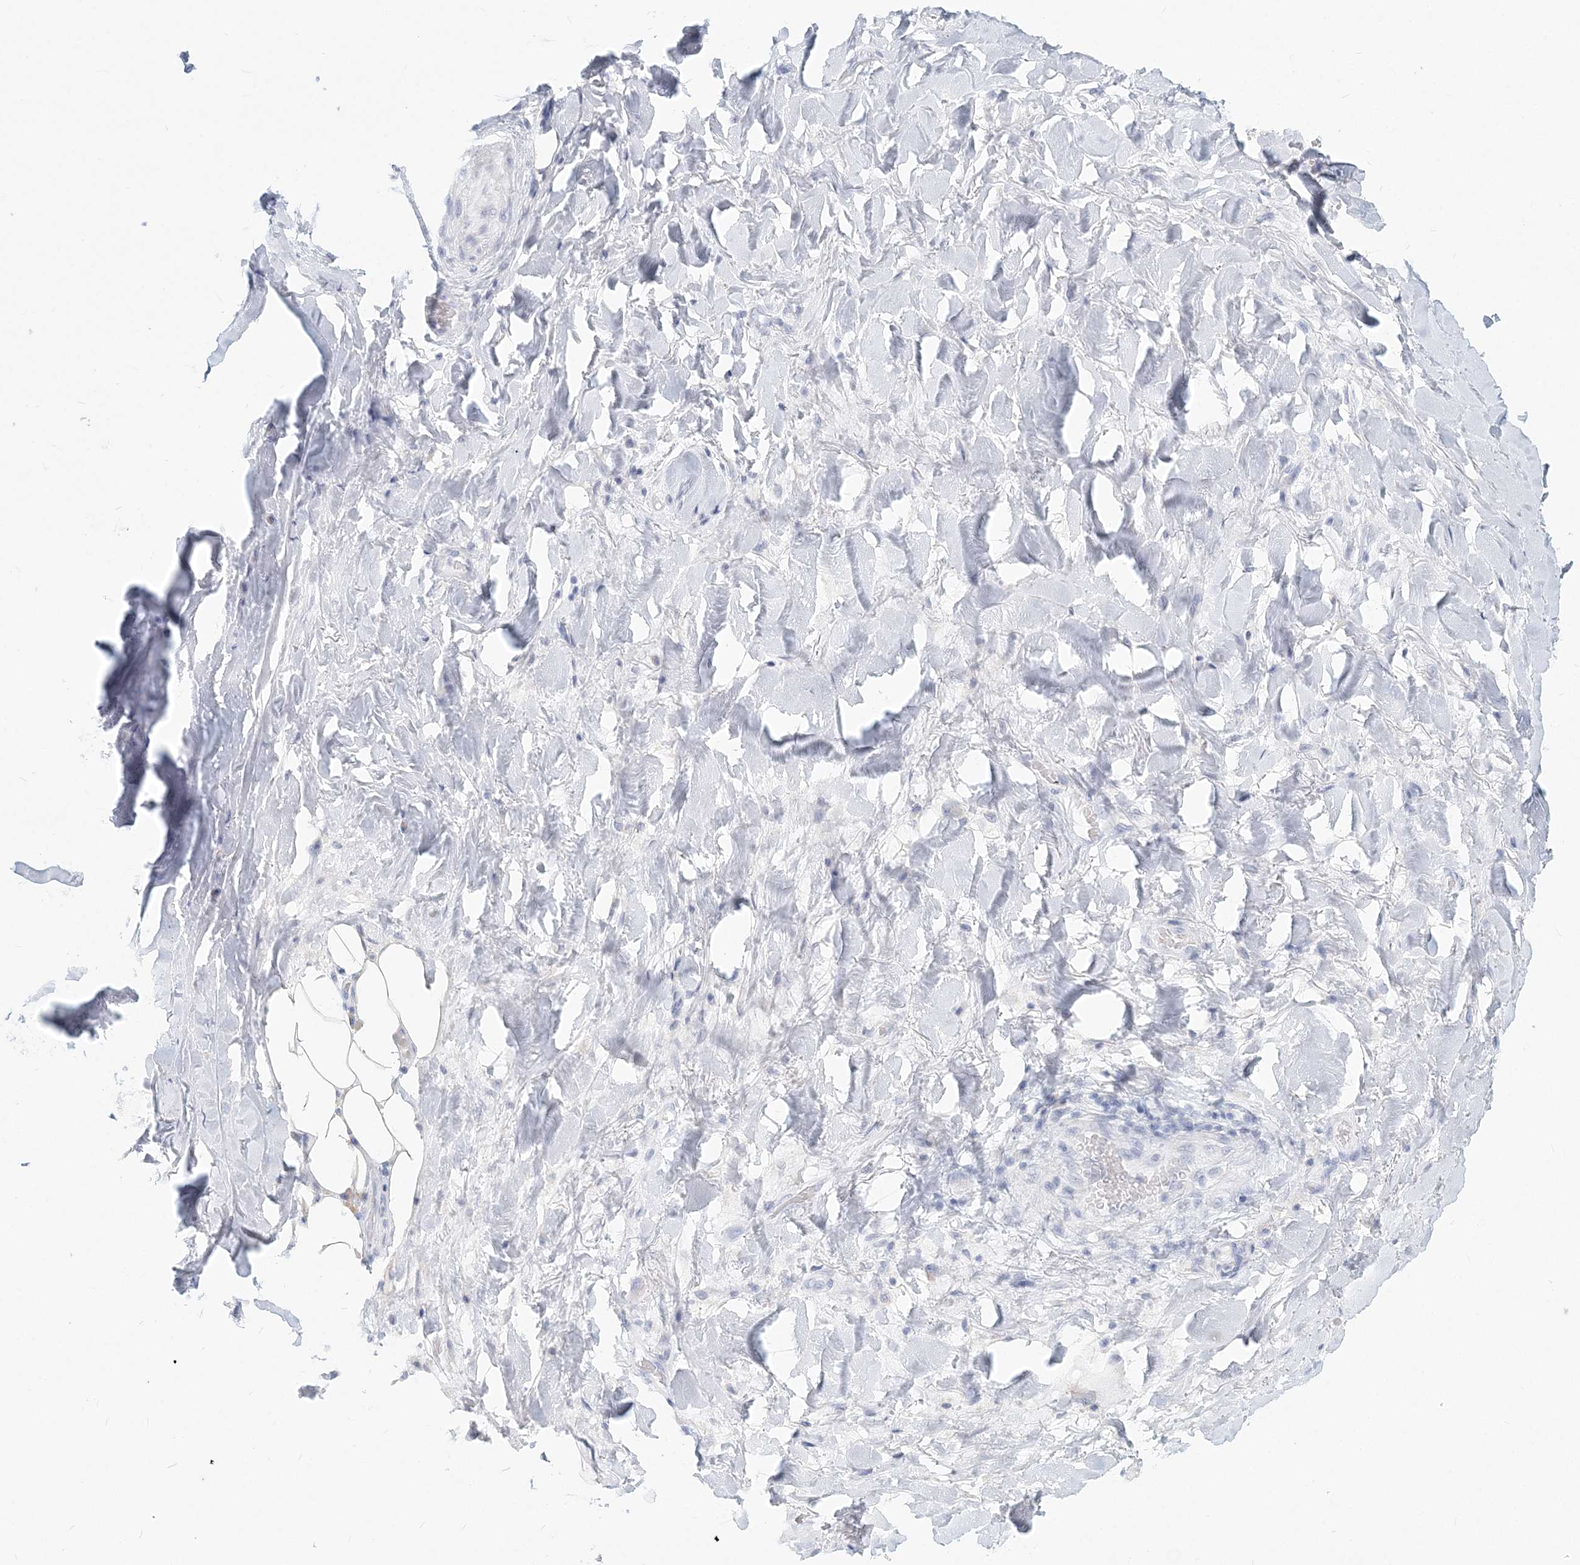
{"staining": {"intensity": "negative", "quantity": "none", "location": "none"}, "tissue": "adipose tissue", "cell_type": "Adipocytes", "image_type": "normal", "snomed": [{"axis": "morphology", "description": "Normal tissue, NOS"}, {"axis": "morphology", "description": "Squamous cell carcinoma, NOS"}, {"axis": "topography", "description": "Lymph node"}, {"axis": "topography", "description": "Bronchus"}, {"axis": "topography", "description": "Lung"}], "caption": "Immunohistochemistry (IHC) of normal adipose tissue reveals no expression in adipocytes. (Brightfield microscopy of DAB (3,3'-diaminobenzidine) immunohistochemistry (IHC) at high magnification).", "gene": "CSN1S1", "patient": {"sex": "male", "age": 66}}